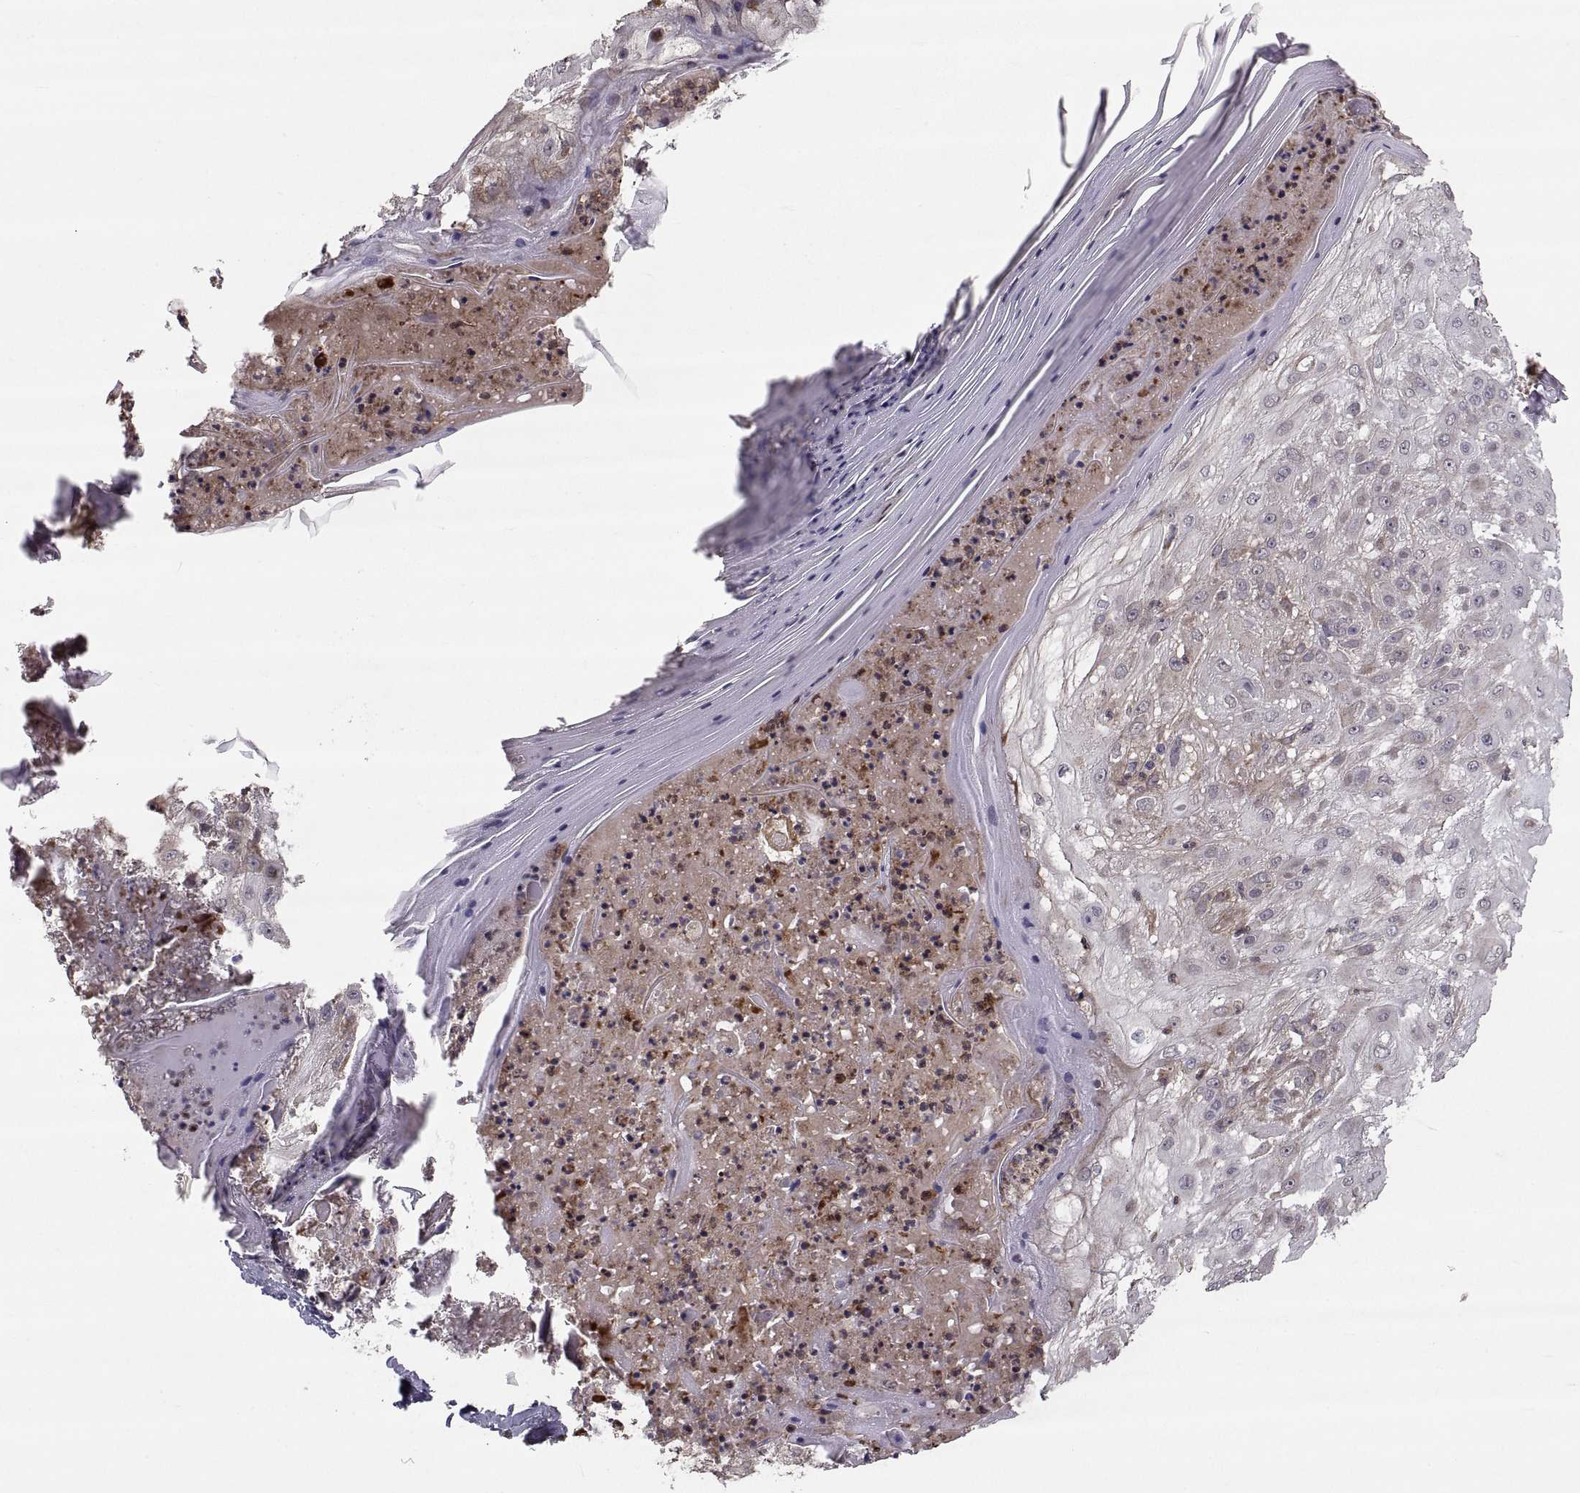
{"staining": {"intensity": "strong", "quantity": "<25%", "location": "cytoplasmic/membranous"}, "tissue": "skin cancer", "cell_type": "Tumor cells", "image_type": "cancer", "snomed": [{"axis": "morphology", "description": "Normal tissue, NOS"}, {"axis": "morphology", "description": "Squamous cell carcinoma, NOS"}, {"axis": "topography", "description": "Skin"}], "caption": "An image showing strong cytoplasmic/membranous positivity in approximately <25% of tumor cells in skin squamous cell carcinoma, as visualized by brown immunohistochemical staining.", "gene": "PMM2", "patient": {"sex": "female", "age": 83}}